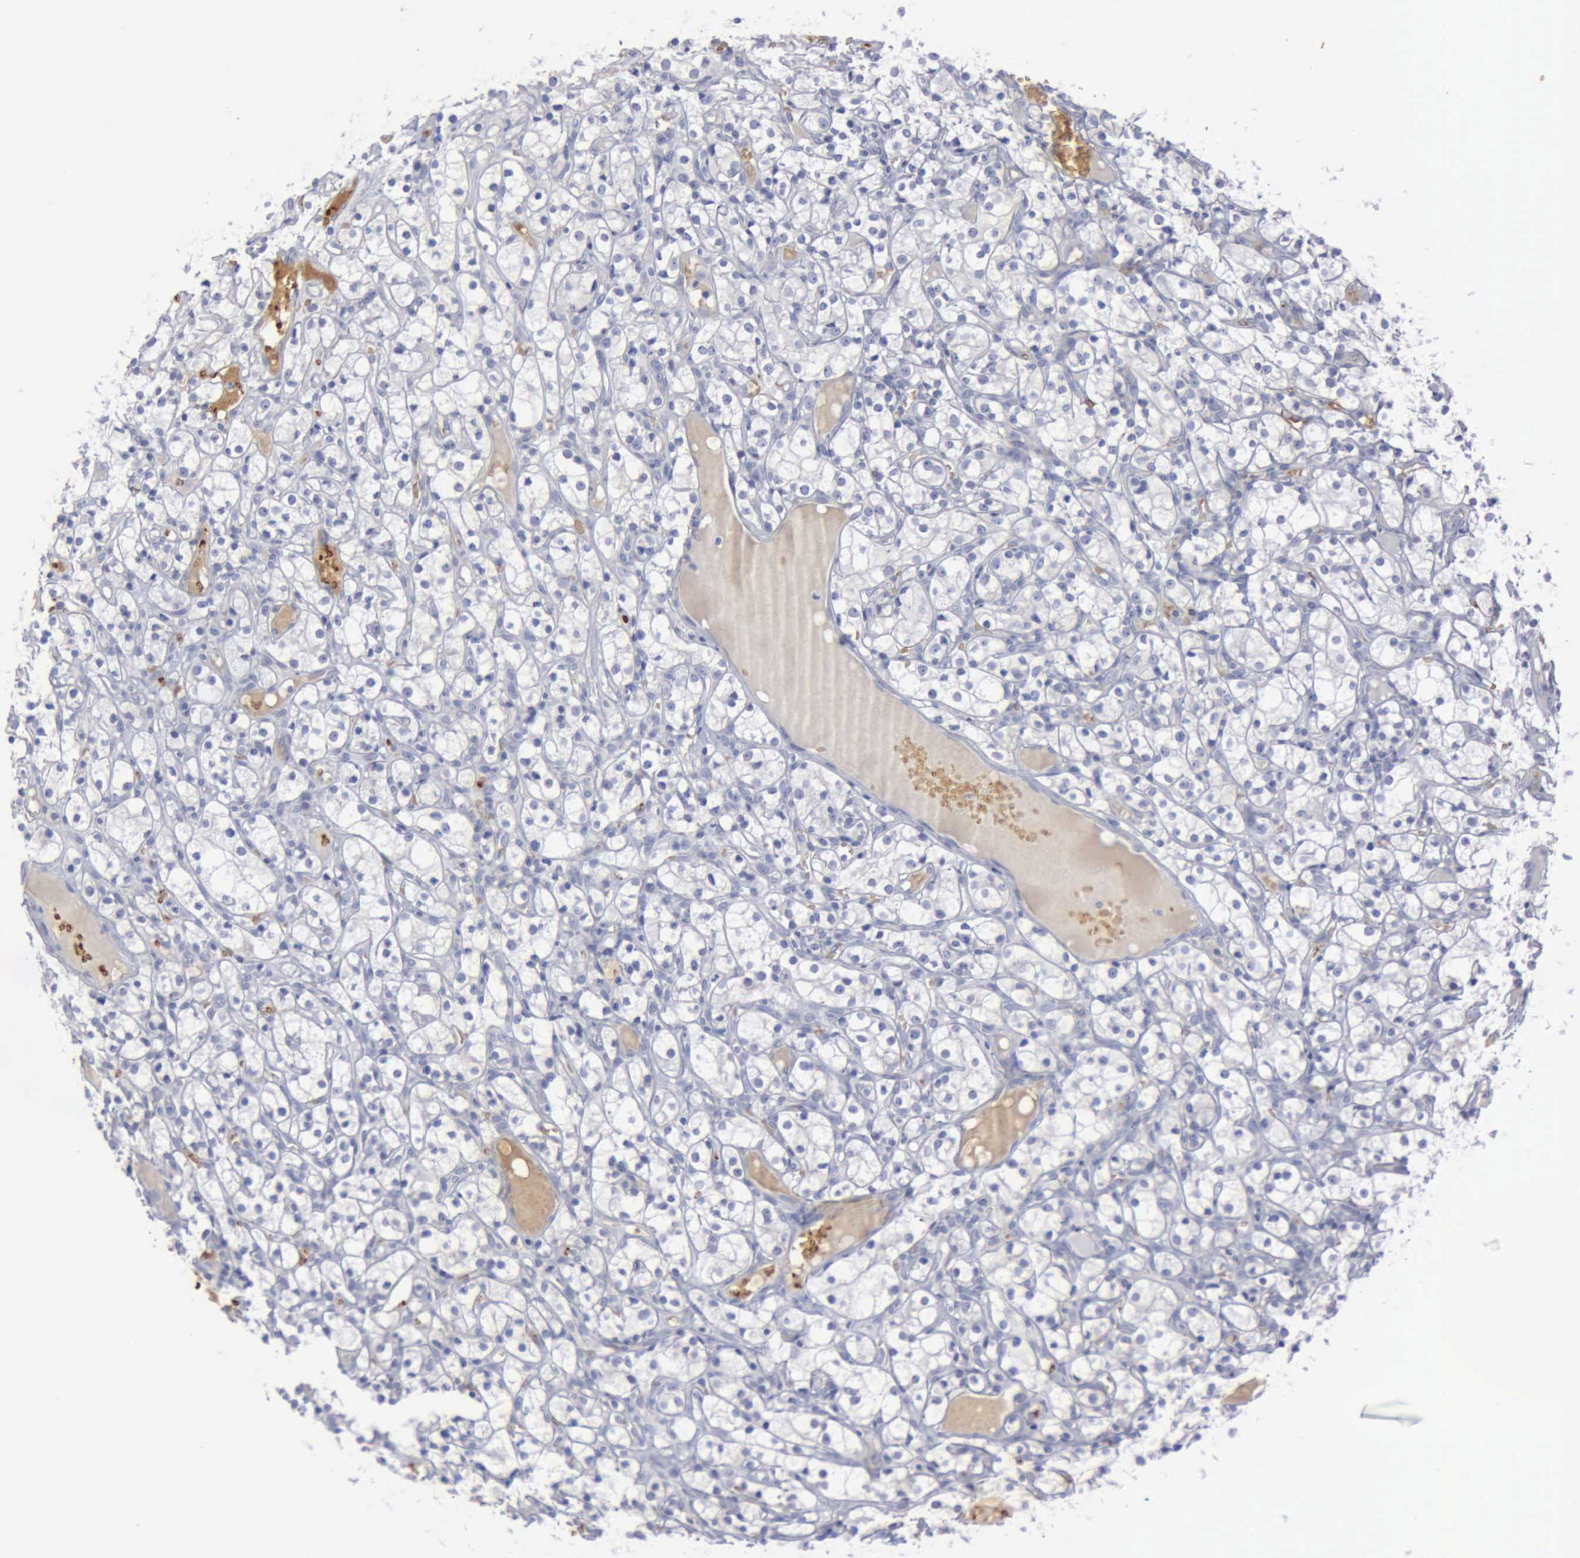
{"staining": {"intensity": "negative", "quantity": "none", "location": "none"}, "tissue": "renal cancer", "cell_type": "Tumor cells", "image_type": "cancer", "snomed": [{"axis": "morphology", "description": "Adenocarcinoma, NOS"}, {"axis": "topography", "description": "Kidney"}], "caption": "An IHC photomicrograph of renal cancer (adenocarcinoma) is shown. There is no staining in tumor cells of renal cancer (adenocarcinoma).", "gene": "TGFB1", "patient": {"sex": "male", "age": 61}}